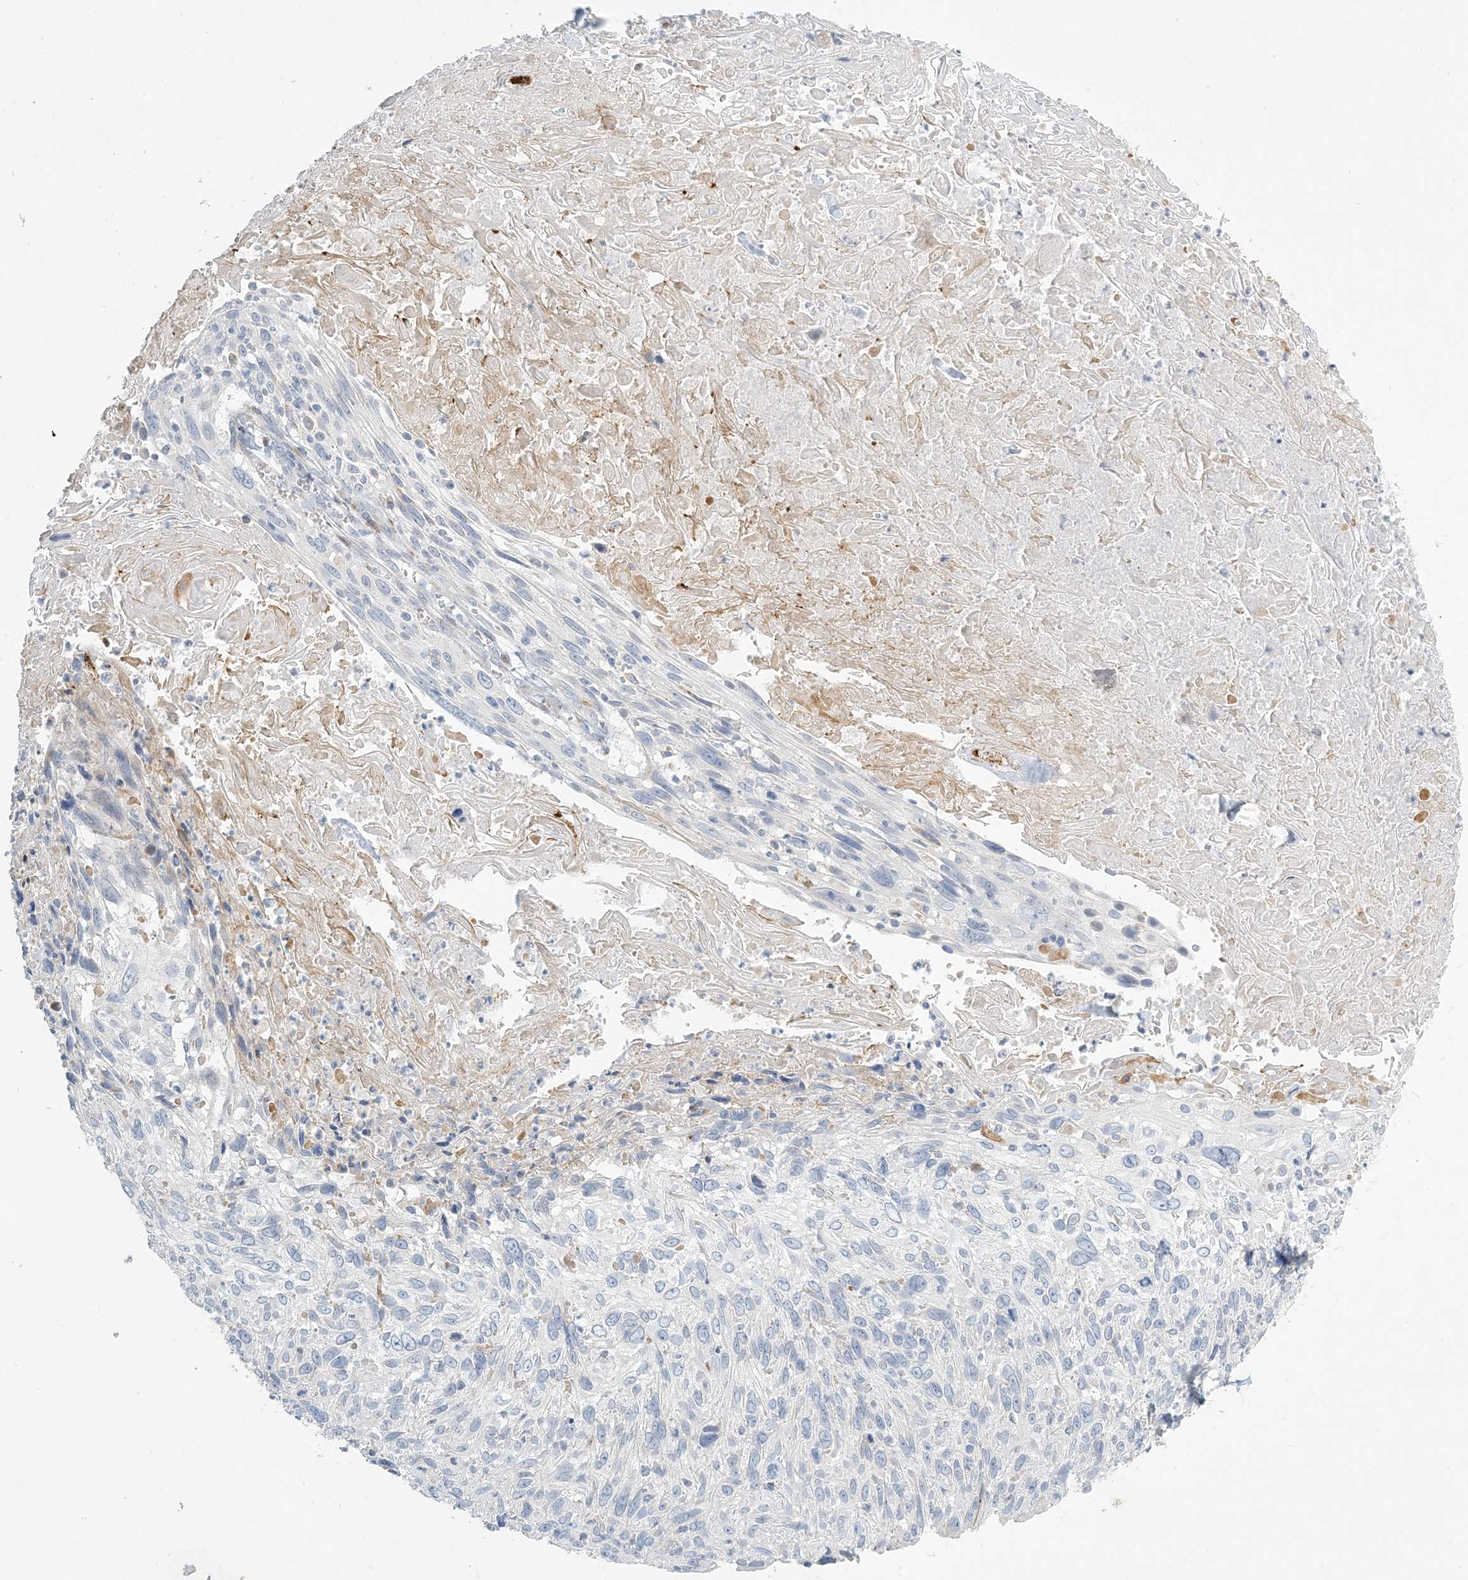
{"staining": {"intensity": "negative", "quantity": "none", "location": "none"}, "tissue": "cervical cancer", "cell_type": "Tumor cells", "image_type": "cancer", "snomed": [{"axis": "morphology", "description": "Squamous cell carcinoma, NOS"}, {"axis": "topography", "description": "Cervix"}], "caption": "The immunohistochemistry (IHC) image has no significant staining in tumor cells of cervical squamous cell carcinoma tissue. (DAB immunohistochemistry visualized using brightfield microscopy, high magnification).", "gene": "ZNF385D", "patient": {"sex": "female", "age": 51}}